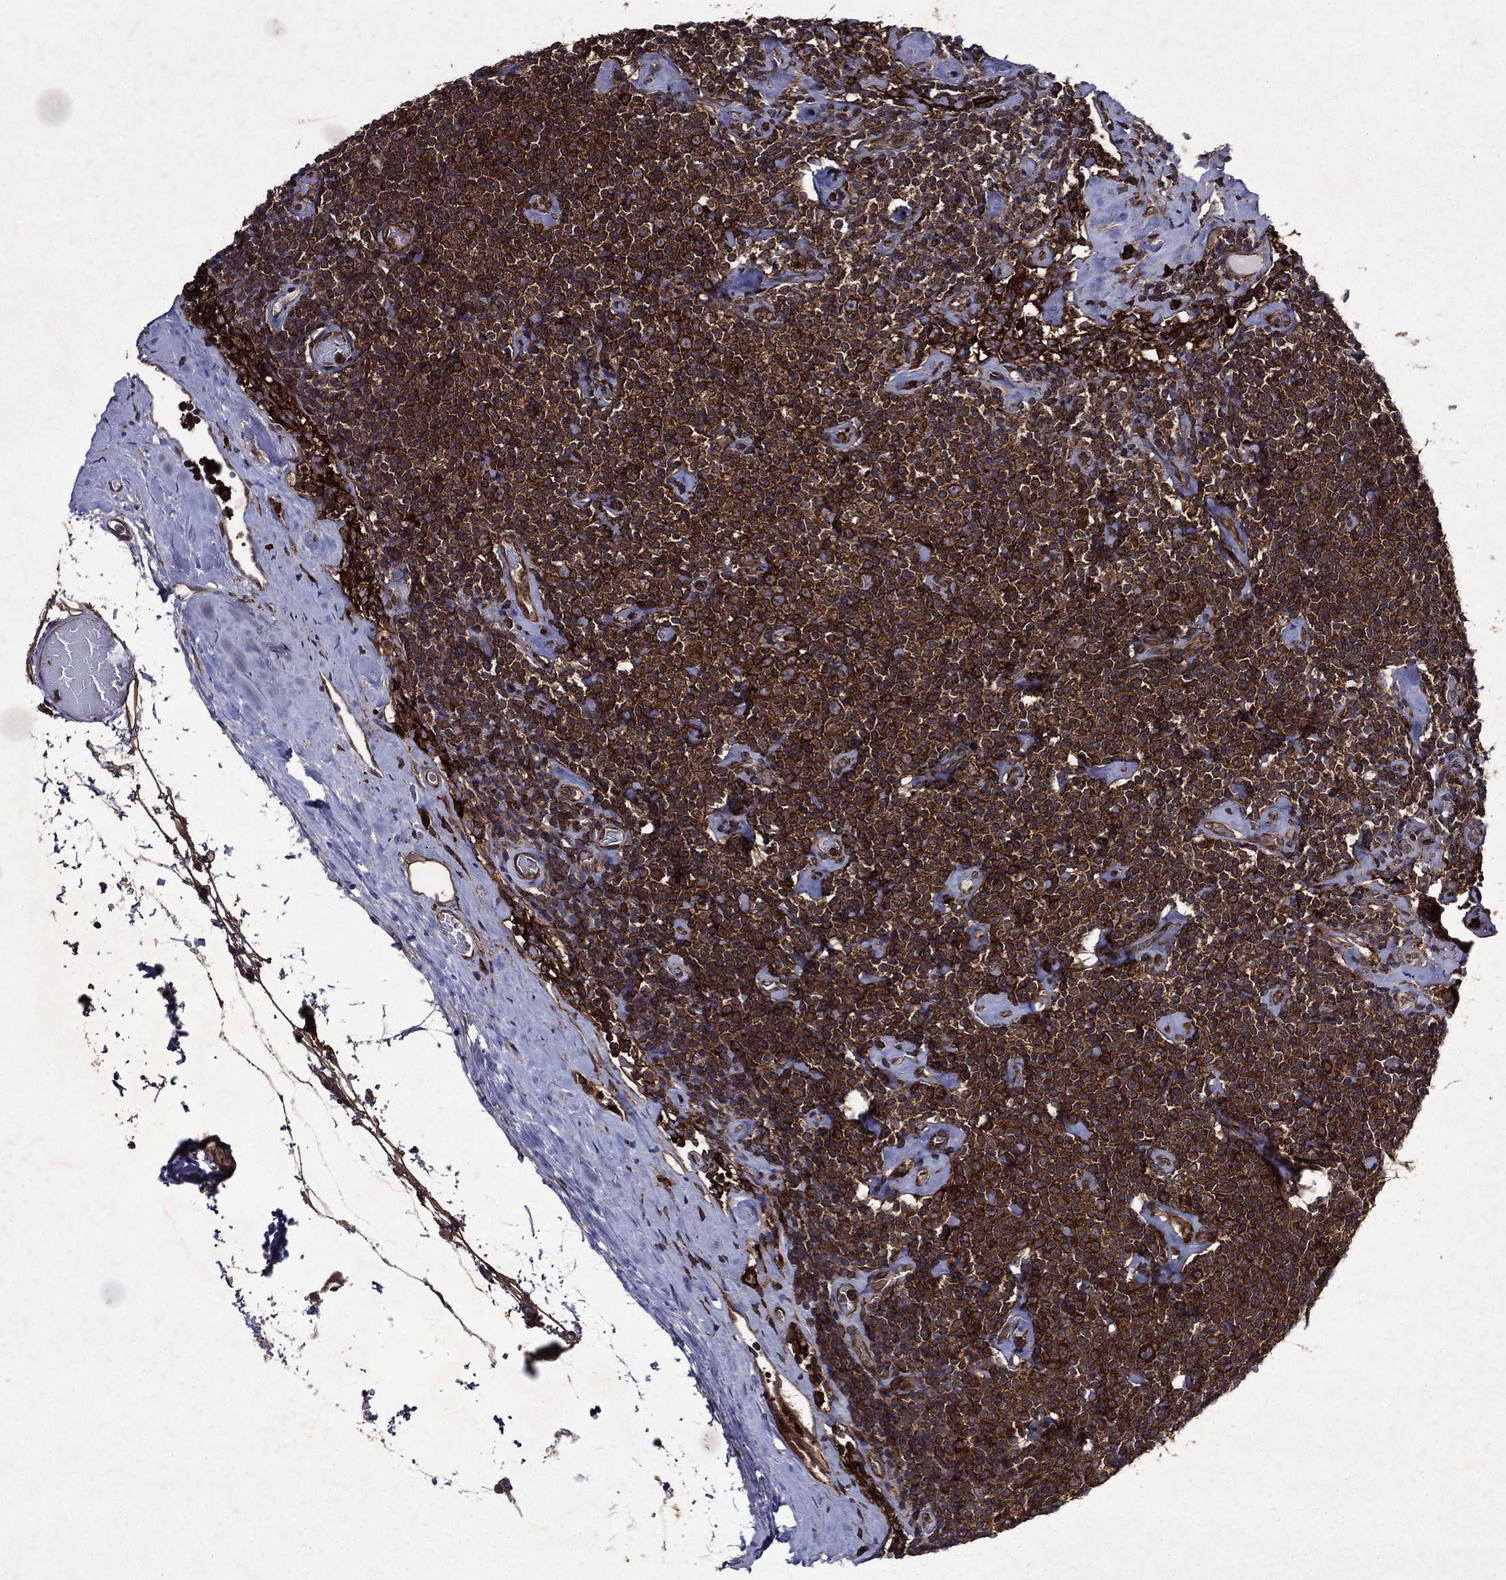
{"staining": {"intensity": "strong", "quantity": ">75%", "location": "cytoplasmic/membranous"}, "tissue": "lymphoma", "cell_type": "Tumor cells", "image_type": "cancer", "snomed": [{"axis": "morphology", "description": "Malignant lymphoma, non-Hodgkin's type, Low grade"}, {"axis": "topography", "description": "Lymph node"}], "caption": "Tumor cells demonstrate strong cytoplasmic/membranous staining in about >75% of cells in lymphoma.", "gene": "EIF2B4", "patient": {"sex": "male", "age": 81}}